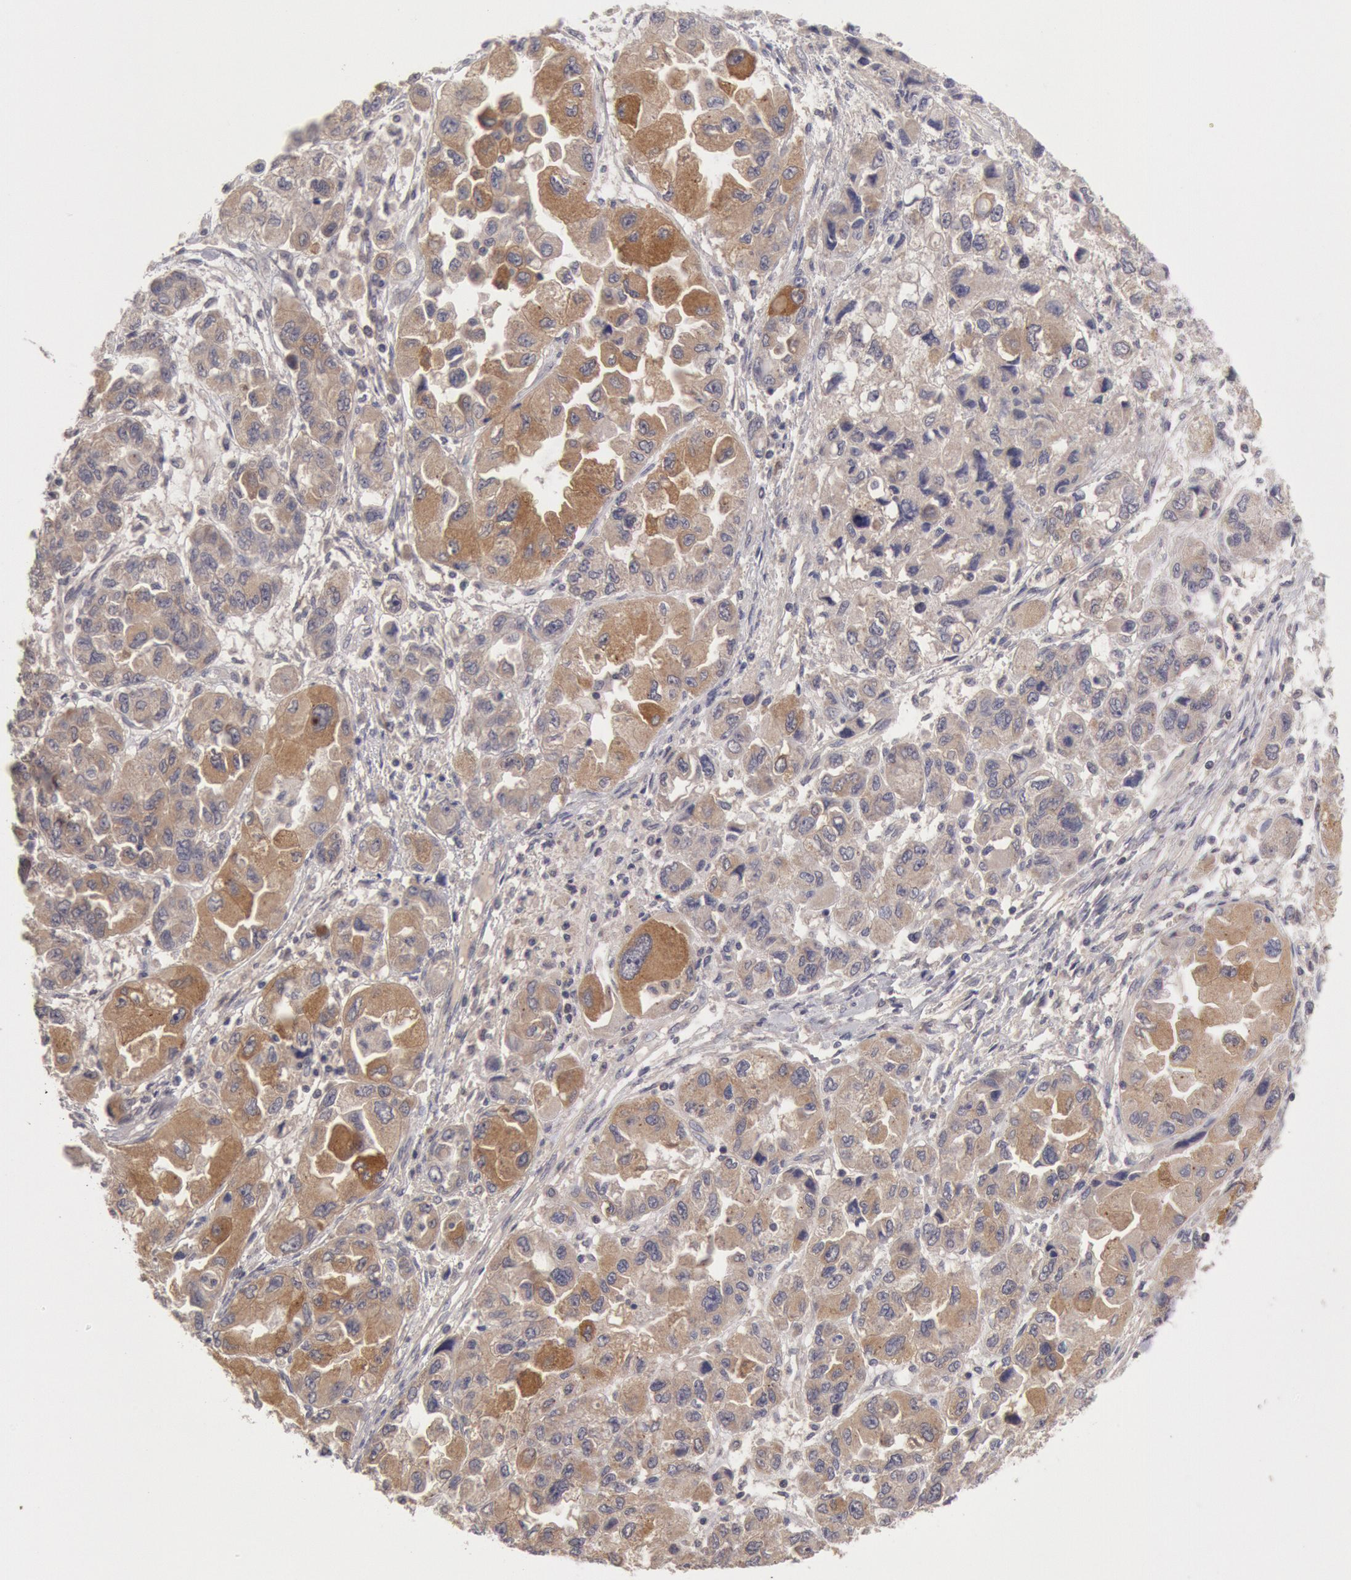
{"staining": {"intensity": "moderate", "quantity": ">75%", "location": "cytoplasmic/membranous"}, "tissue": "ovarian cancer", "cell_type": "Tumor cells", "image_type": "cancer", "snomed": [{"axis": "morphology", "description": "Cystadenocarcinoma, serous, NOS"}, {"axis": "topography", "description": "Ovary"}], "caption": "Serous cystadenocarcinoma (ovarian) stained for a protein (brown) displays moderate cytoplasmic/membranous positive staining in about >75% of tumor cells.", "gene": "ZFP36L1", "patient": {"sex": "female", "age": 84}}